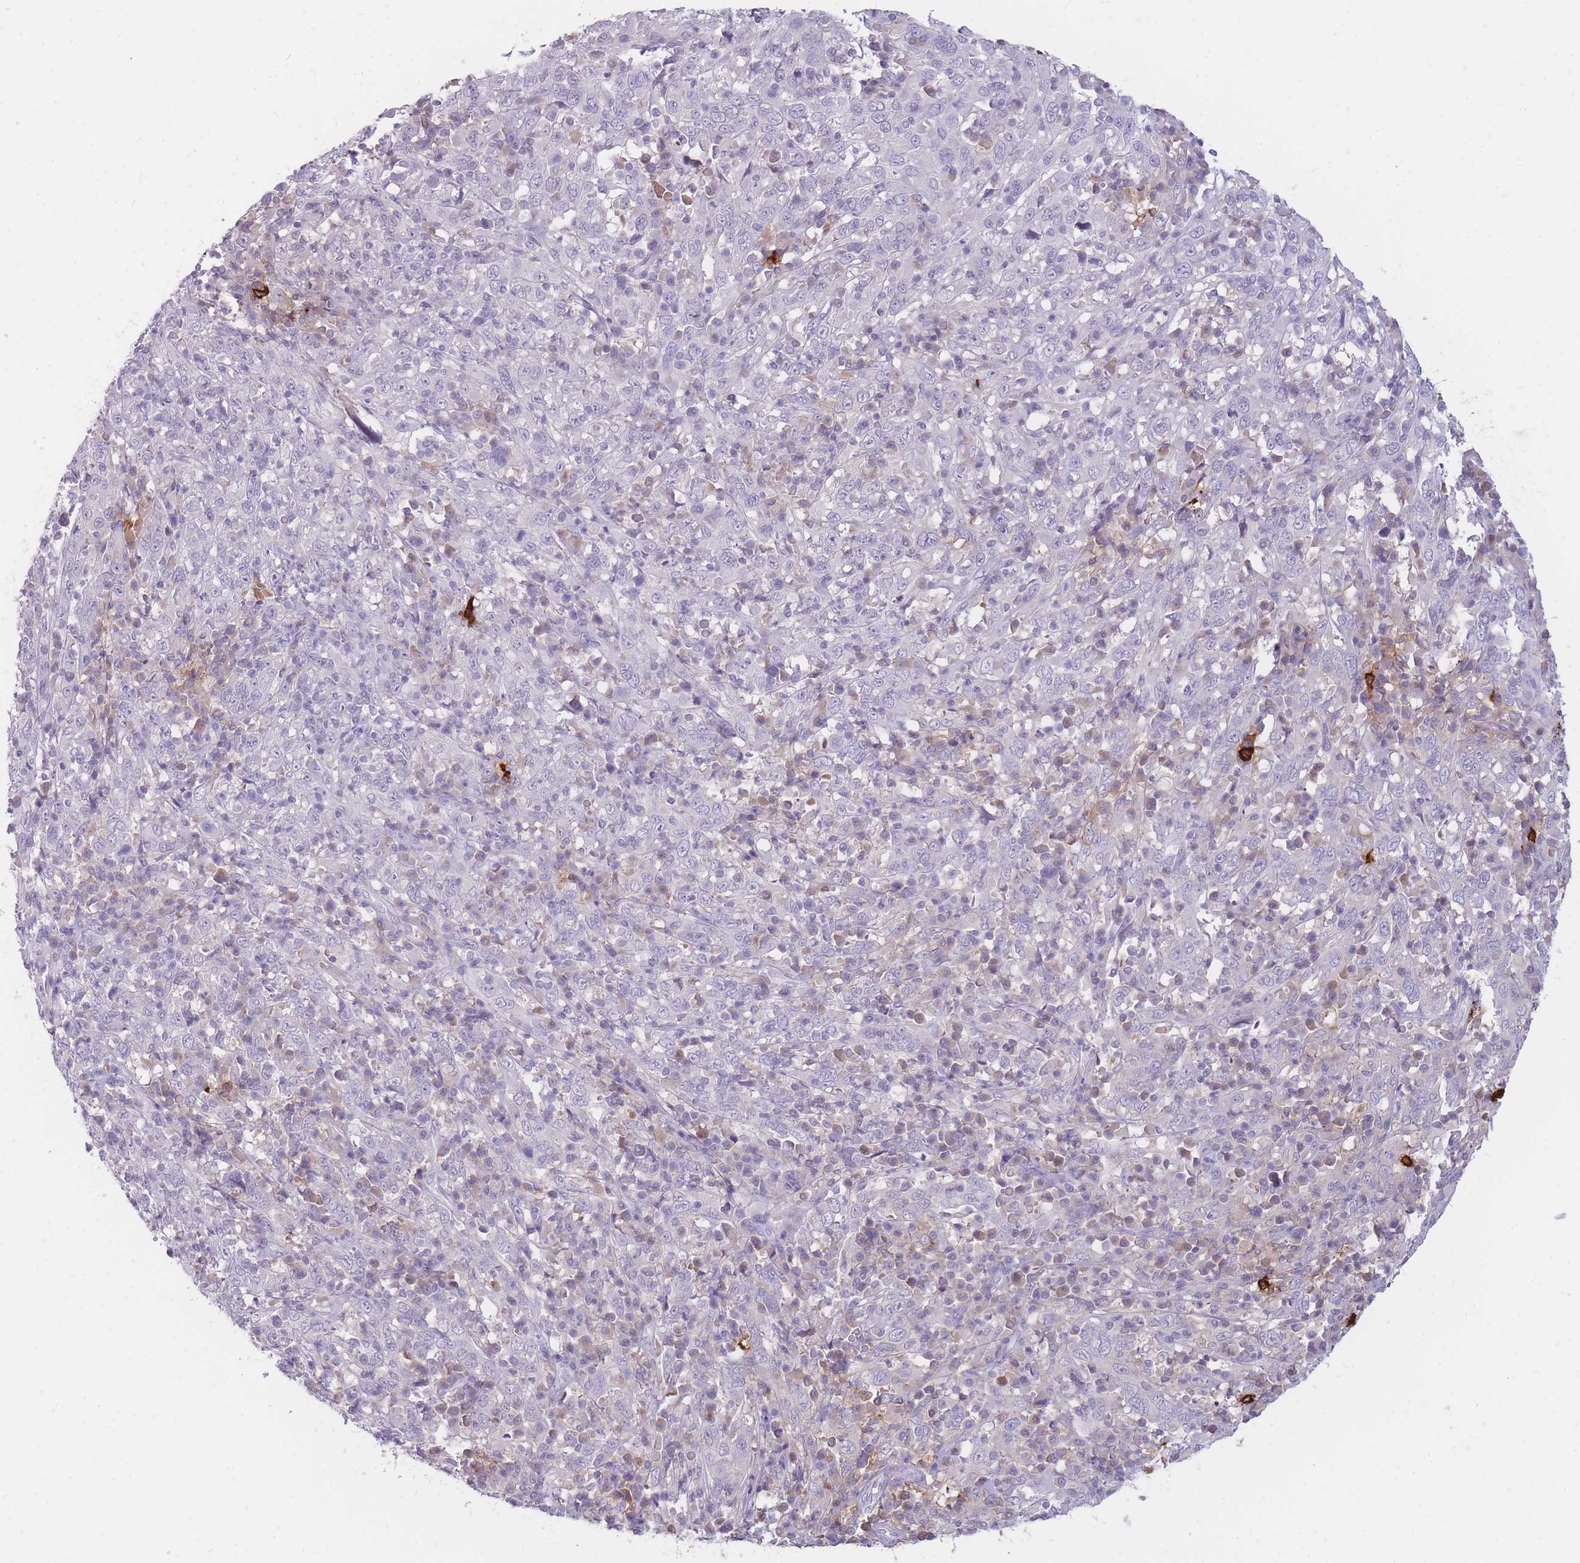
{"staining": {"intensity": "negative", "quantity": "none", "location": "none"}, "tissue": "cervical cancer", "cell_type": "Tumor cells", "image_type": "cancer", "snomed": [{"axis": "morphology", "description": "Squamous cell carcinoma, NOS"}, {"axis": "topography", "description": "Cervix"}], "caption": "Cervical cancer (squamous cell carcinoma) stained for a protein using IHC demonstrates no positivity tumor cells.", "gene": "TPSD1", "patient": {"sex": "female", "age": 46}}